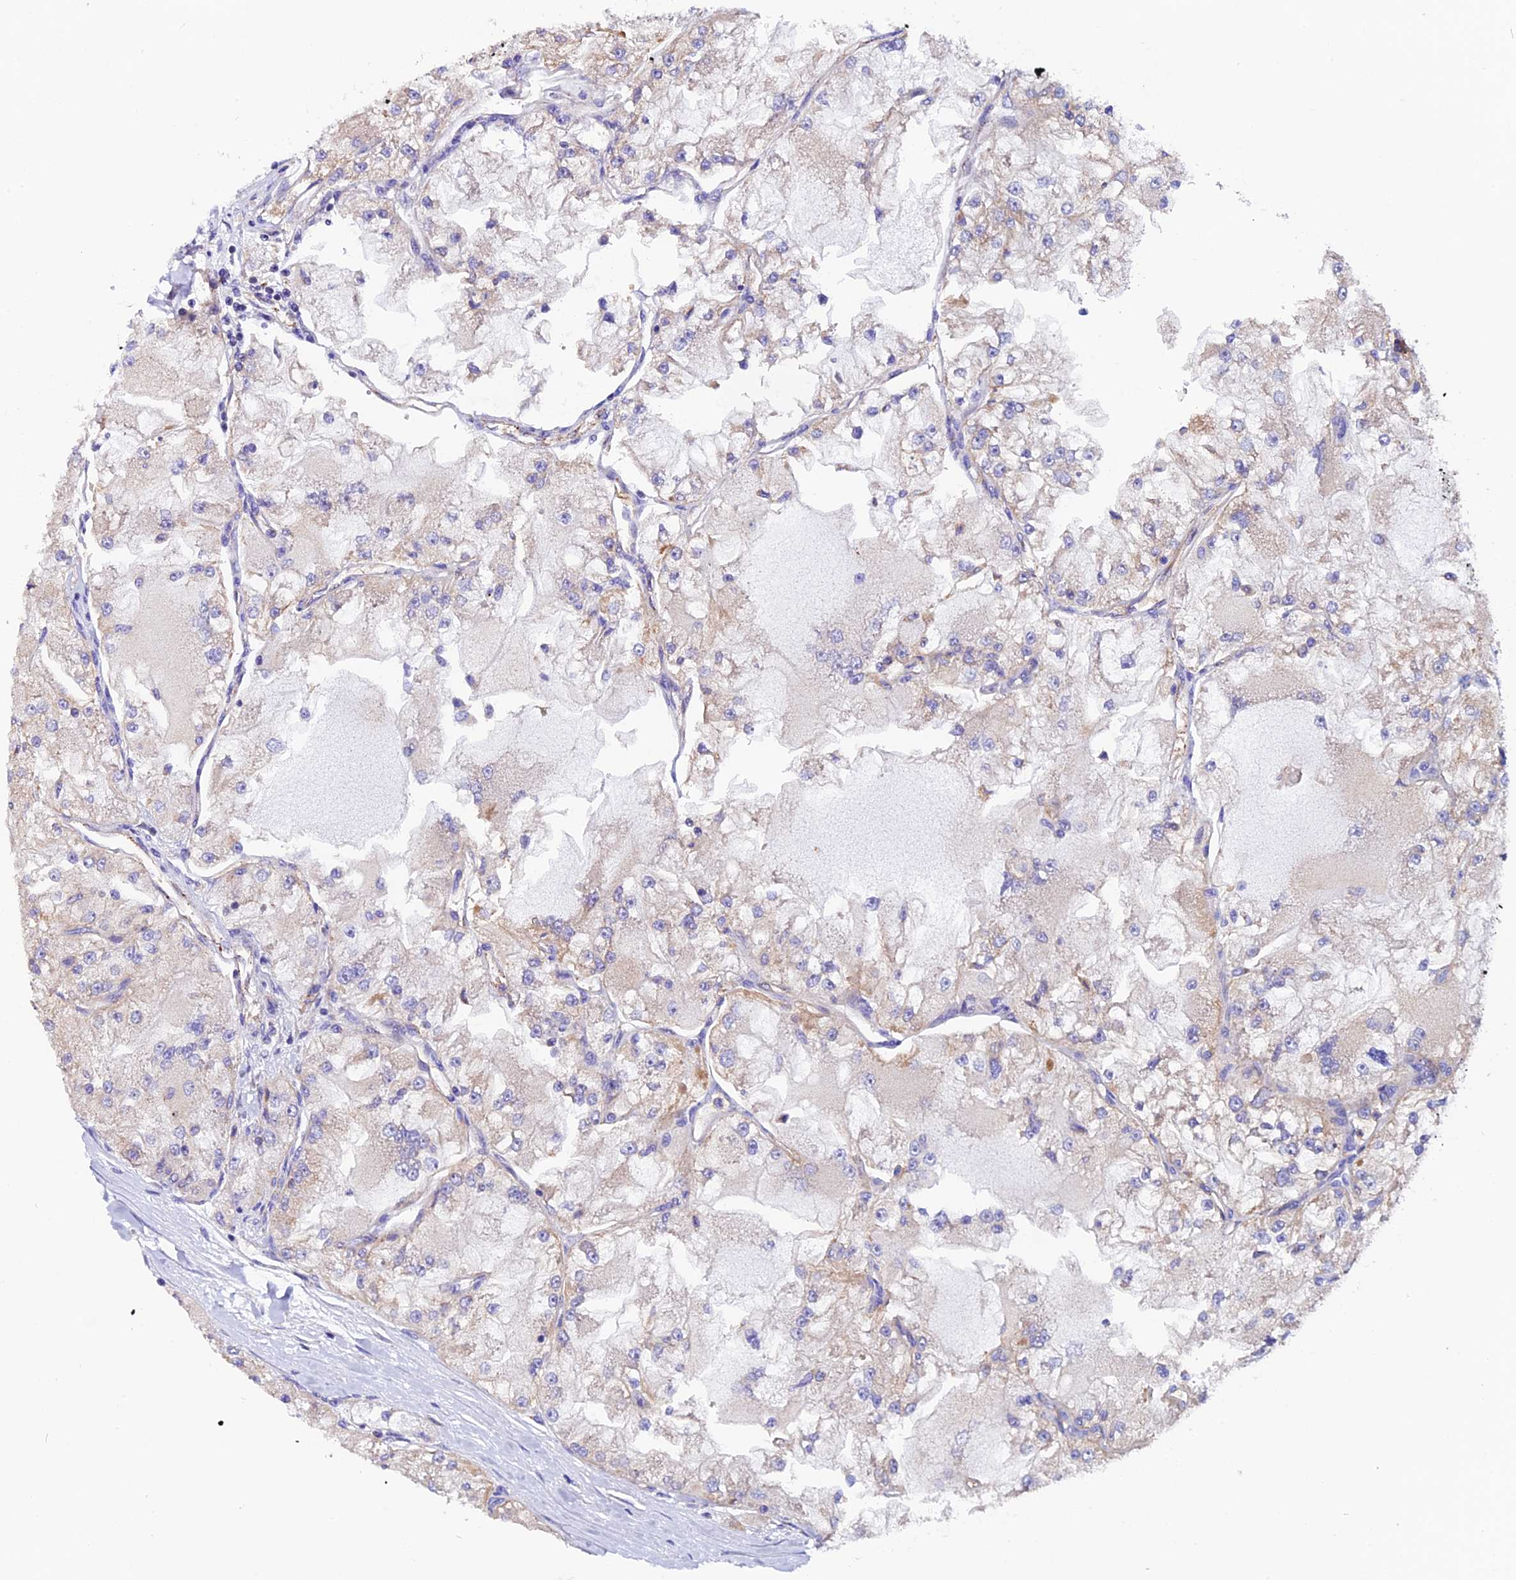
{"staining": {"intensity": "weak", "quantity": "<25%", "location": "cytoplasmic/membranous"}, "tissue": "renal cancer", "cell_type": "Tumor cells", "image_type": "cancer", "snomed": [{"axis": "morphology", "description": "Adenocarcinoma, NOS"}, {"axis": "topography", "description": "Kidney"}], "caption": "Micrograph shows no significant protein positivity in tumor cells of adenocarcinoma (renal).", "gene": "COMTD1", "patient": {"sex": "female", "age": 72}}